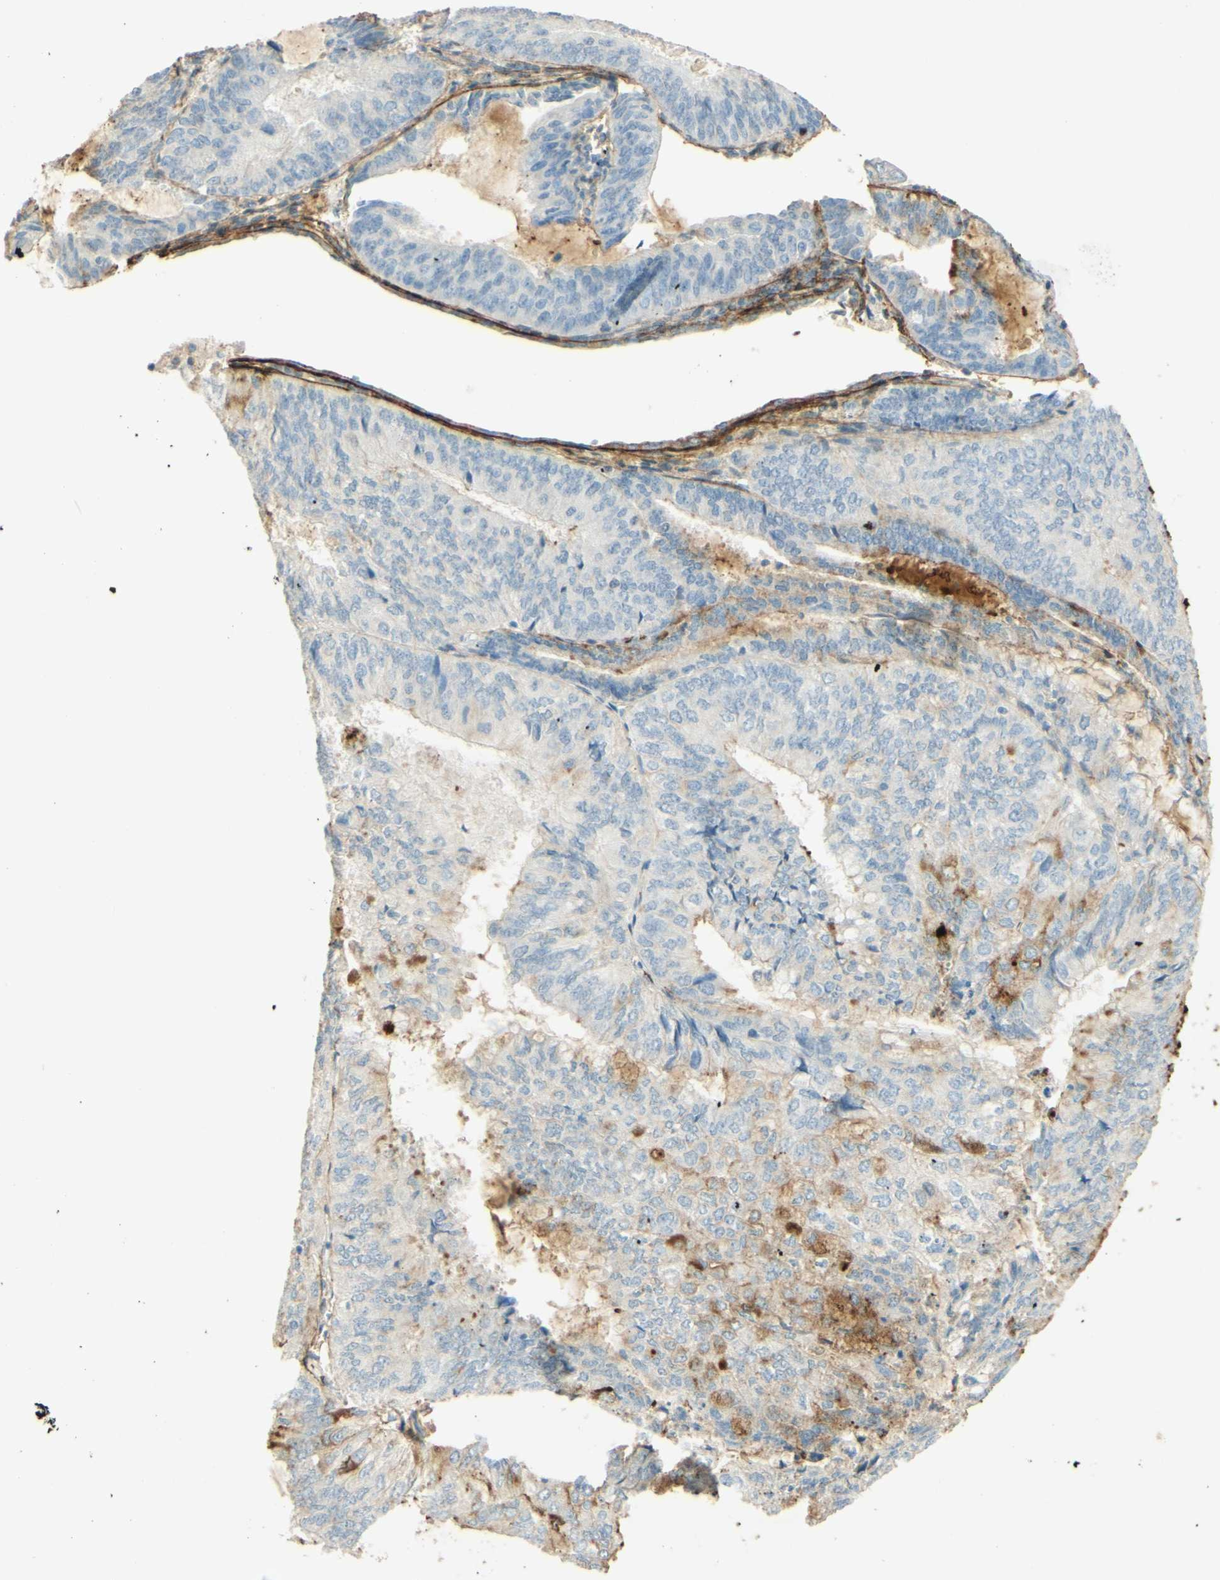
{"staining": {"intensity": "weak", "quantity": "<25%", "location": "cytoplasmic/membranous"}, "tissue": "endometrial cancer", "cell_type": "Tumor cells", "image_type": "cancer", "snomed": [{"axis": "morphology", "description": "Adenocarcinoma, NOS"}, {"axis": "topography", "description": "Endometrium"}], "caption": "IHC photomicrograph of human endometrial cancer stained for a protein (brown), which displays no expression in tumor cells. (DAB (3,3'-diaminobenzidine) immunohistochemistry with hematoxylin counter stain).", "gene": "TNN", "patient": {"sex": "female", "age": 81}}